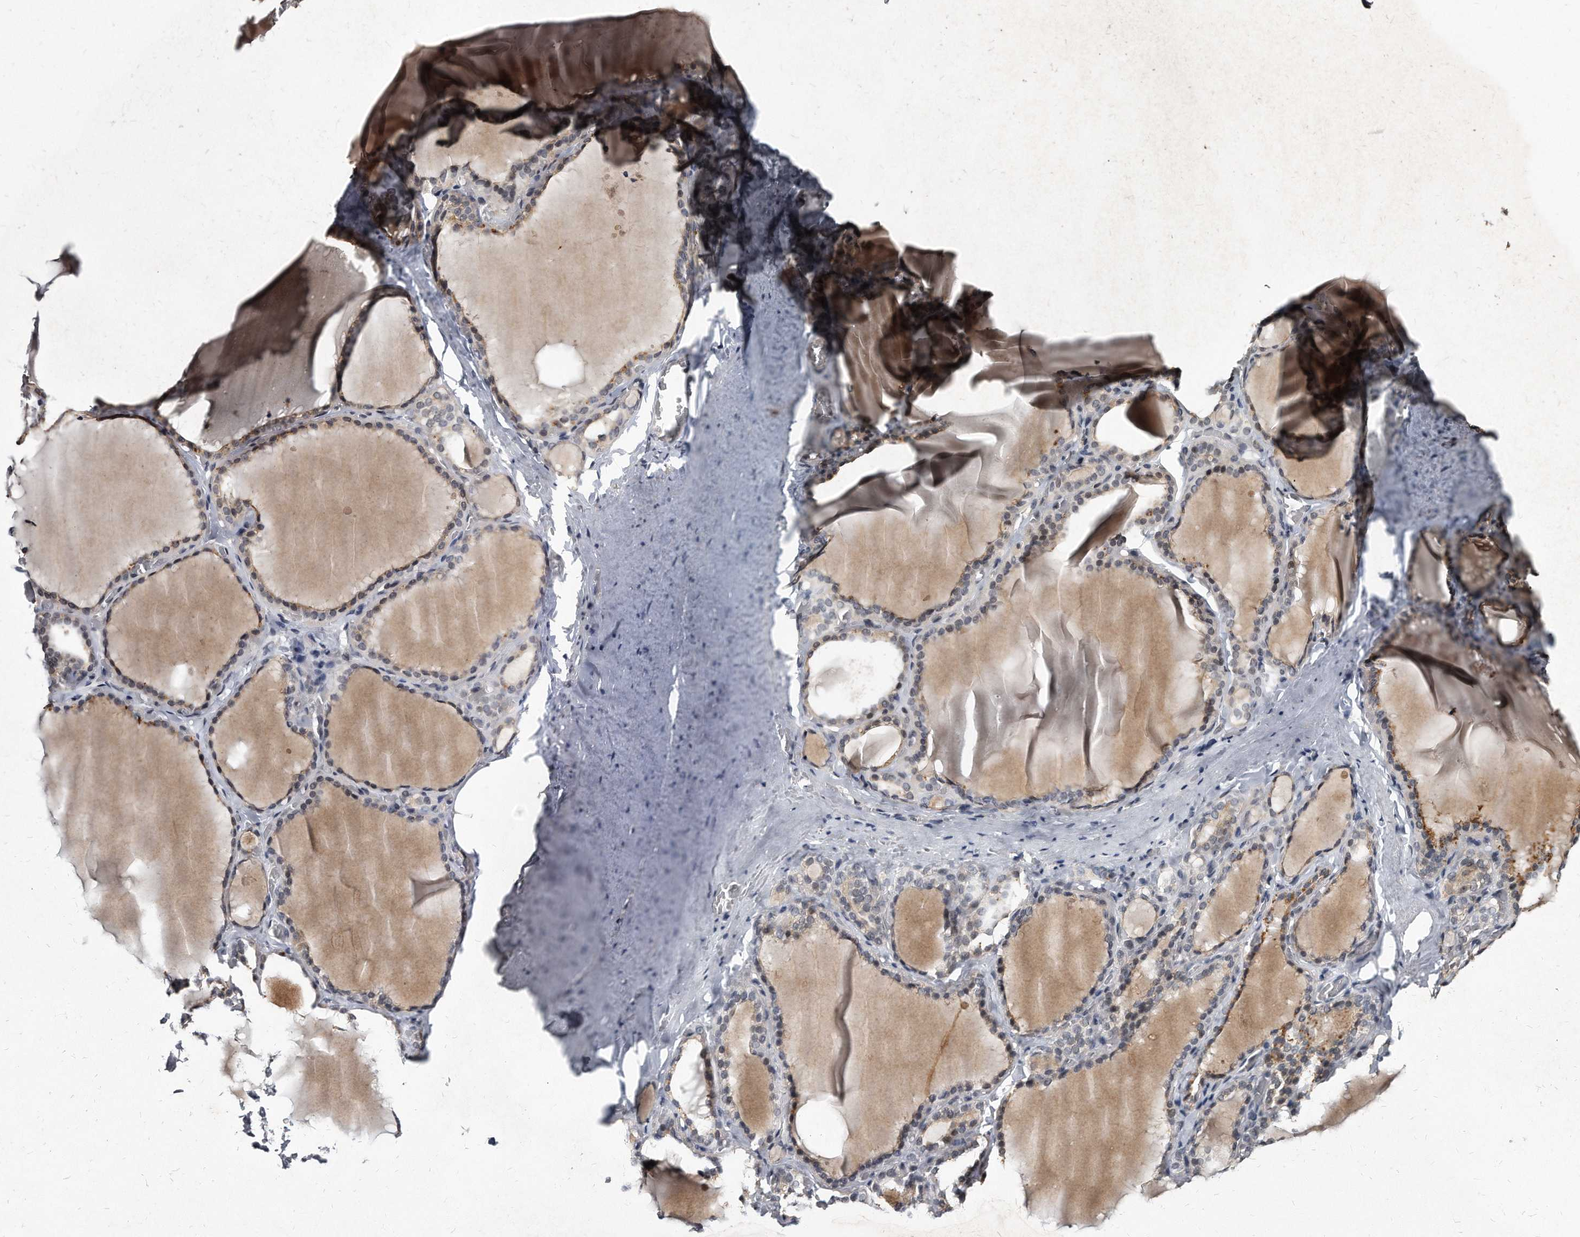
{"staining": {"intensity": "moderate", "quantity": "25%-75%", "location": "nuclear"}, "tissue": "thyroid gland", "cell_type": "Glandular cells", "image_type": "normal", "snomed": [{"axis": "morphology", "description": "Normal tissue, NOS"}, {"axis": "topography", "description": "Thyroid gland"}], "caption": "Immunohistochemical staining of unremarkable human thyroid gland displays moderate nuclear protein positivity in approximately 25%-75% of glandular cells. Immunohistochemistry stains the protein in brown and the nuclei are stained blue.", "gene": "KLHDC3", "patient": {"sex": "female", "age": 22}}